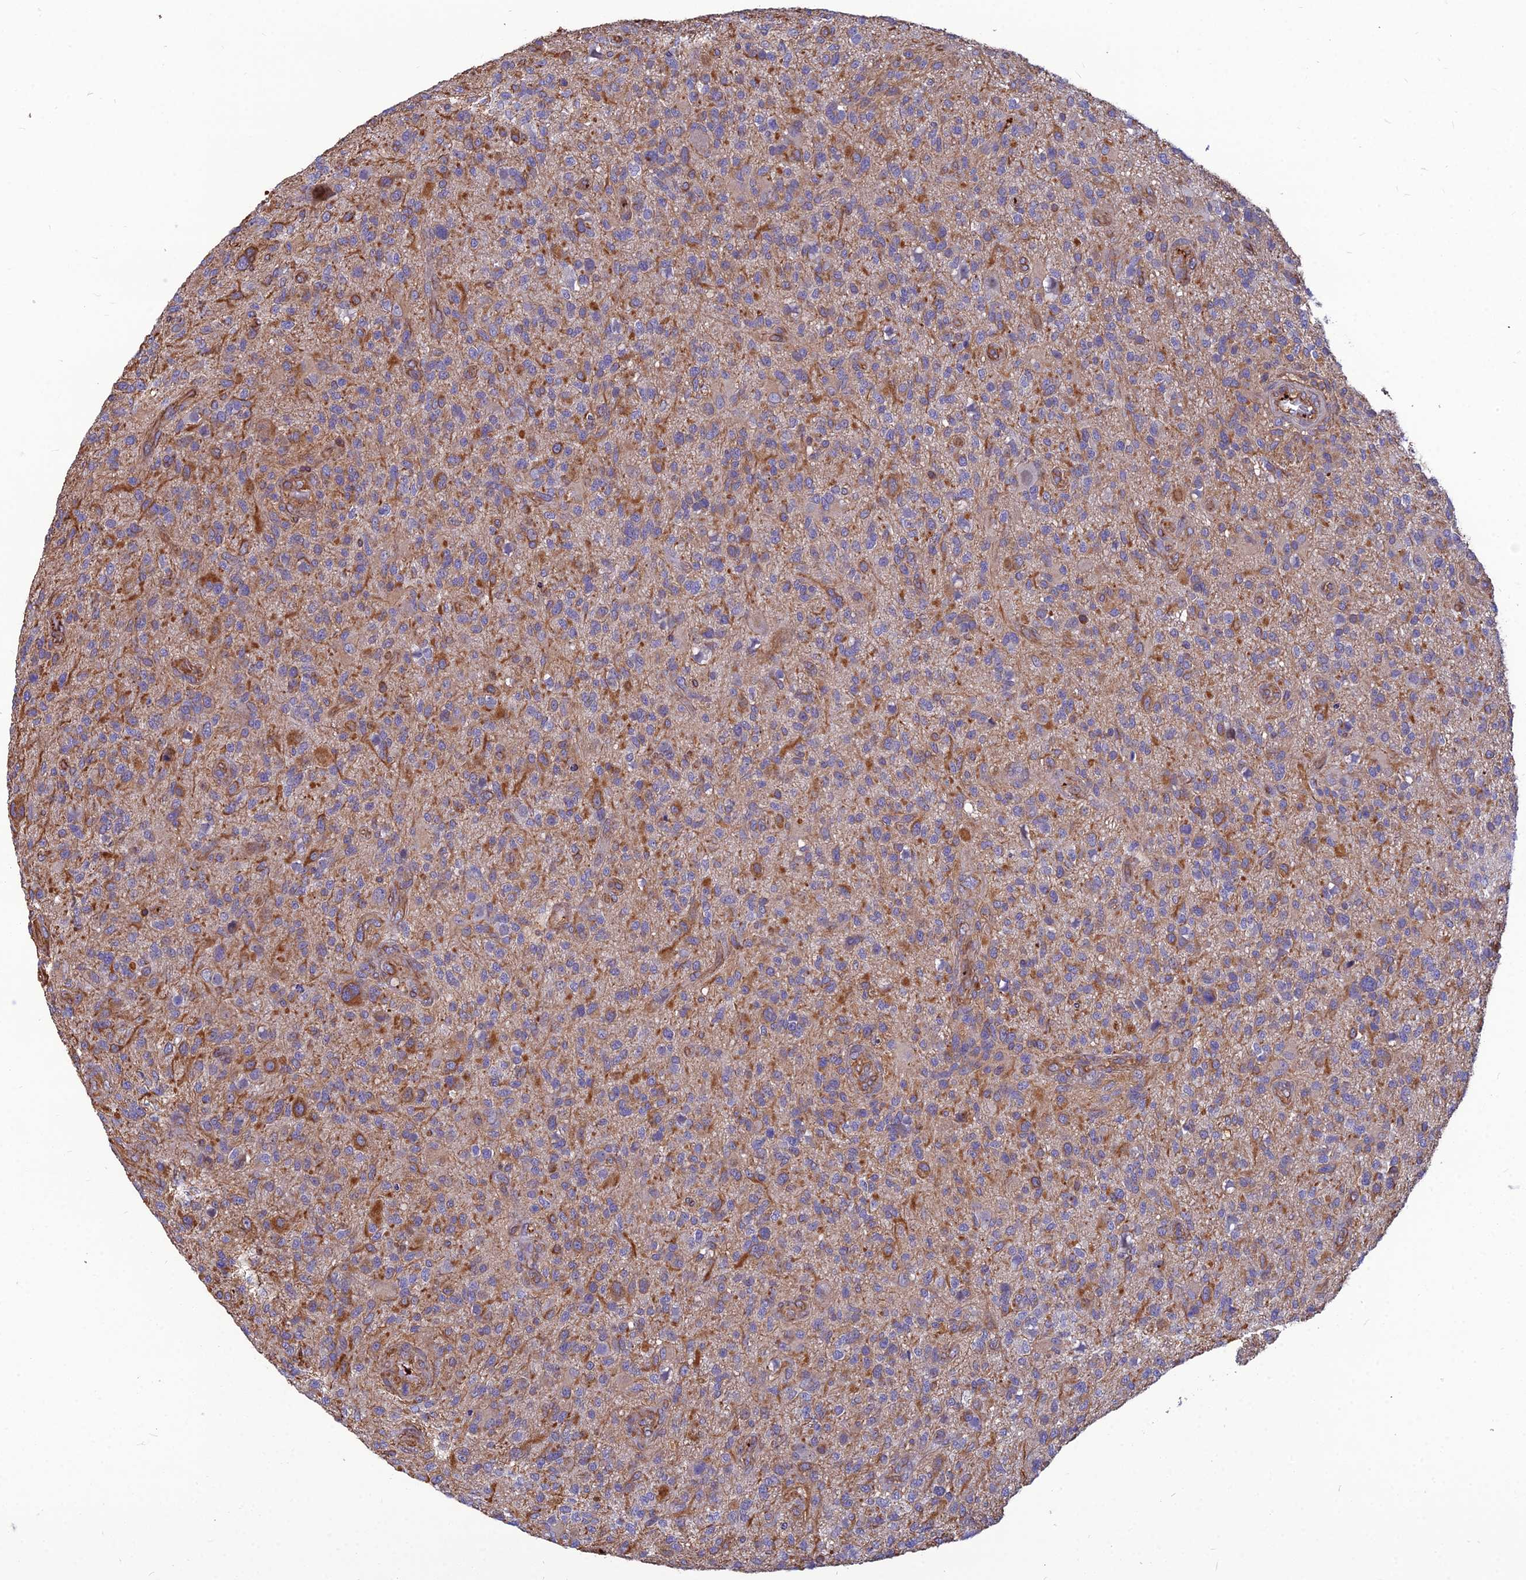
{"staining": {"intensity": "negative", "quantity": "none", "location": "none"}, "tissue": "glioma", "cell_type": "Tumor cells", "image_type": "cancer", "snomed": [{"axis": "morphology", "description": "Glioma, malignant, High grade"}, {"axis": "topography", "description": "Brain"}], "caption": "The immunohistochemistry (IHC) photomicrograph has no significant staining in tumor cells of malignant glioma (high-grade) tissue. (DAB (3,3'-diaminobenzidine) immunohistochemistry (IHC), high magnification).", "gene": "PSMD11", "patient": {"sex": "male", "age": 47}}